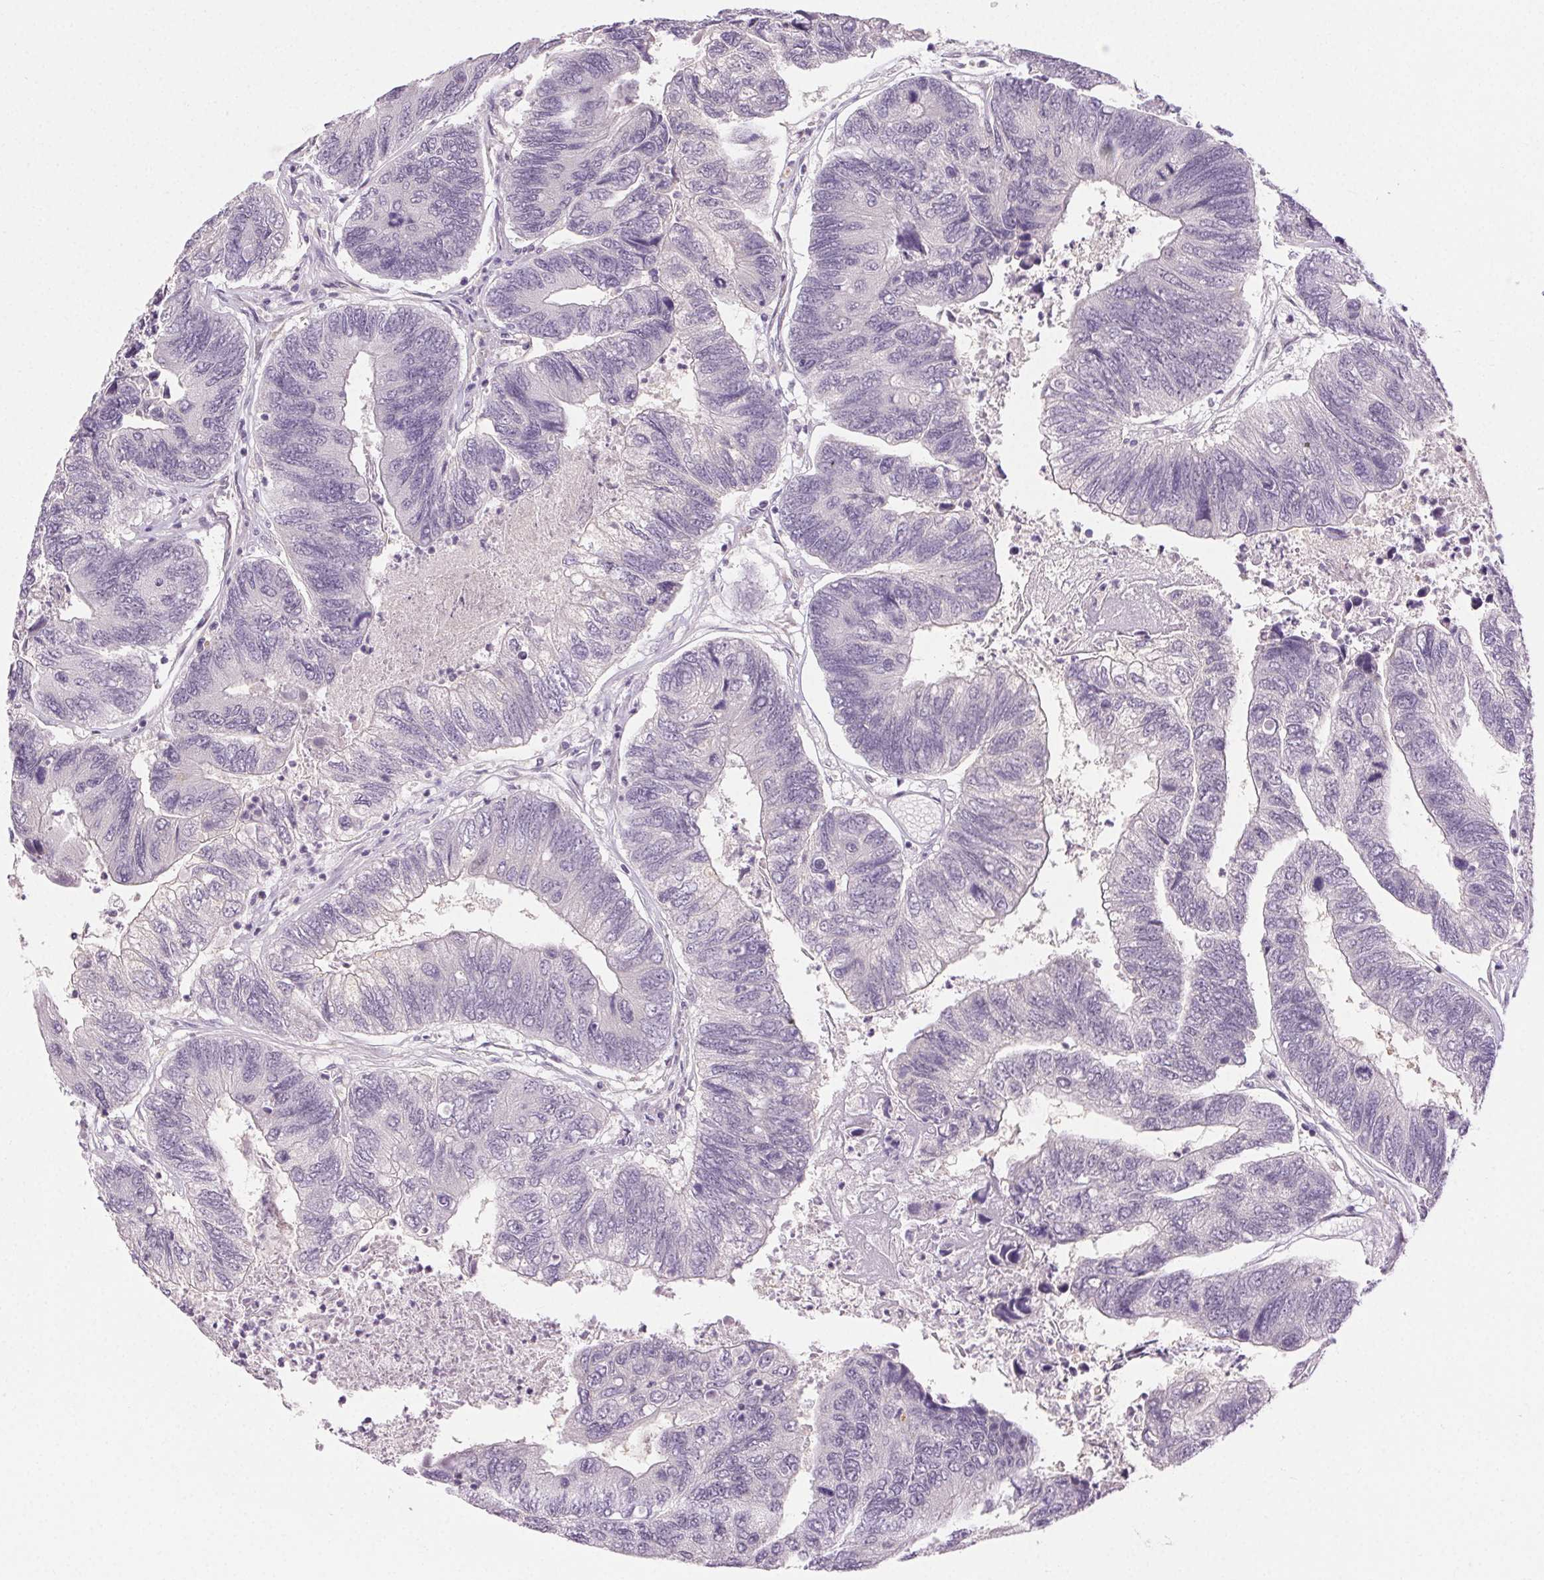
{"staining": {"intensity": "negative", "quantity": "none", "location": "none"}, "tissue": "colorectal cancer", "cell_type": "Tumor cells", "image_type": "cancer", "snomed": [{"axis": "morphology", "description": "Adenocarcinoma, NOS"}, {"axis": "topography", "description": "Colon"}], "caption": "Immunohistochemistry (IHC) micrograph of neoplastic tissue: colorectal adenocarcinoma stained with DAB exhibits no significant protein positivity in tumor cells.", "gene": "FAM168A", "patient": {"sex": "female", "age": 67}}